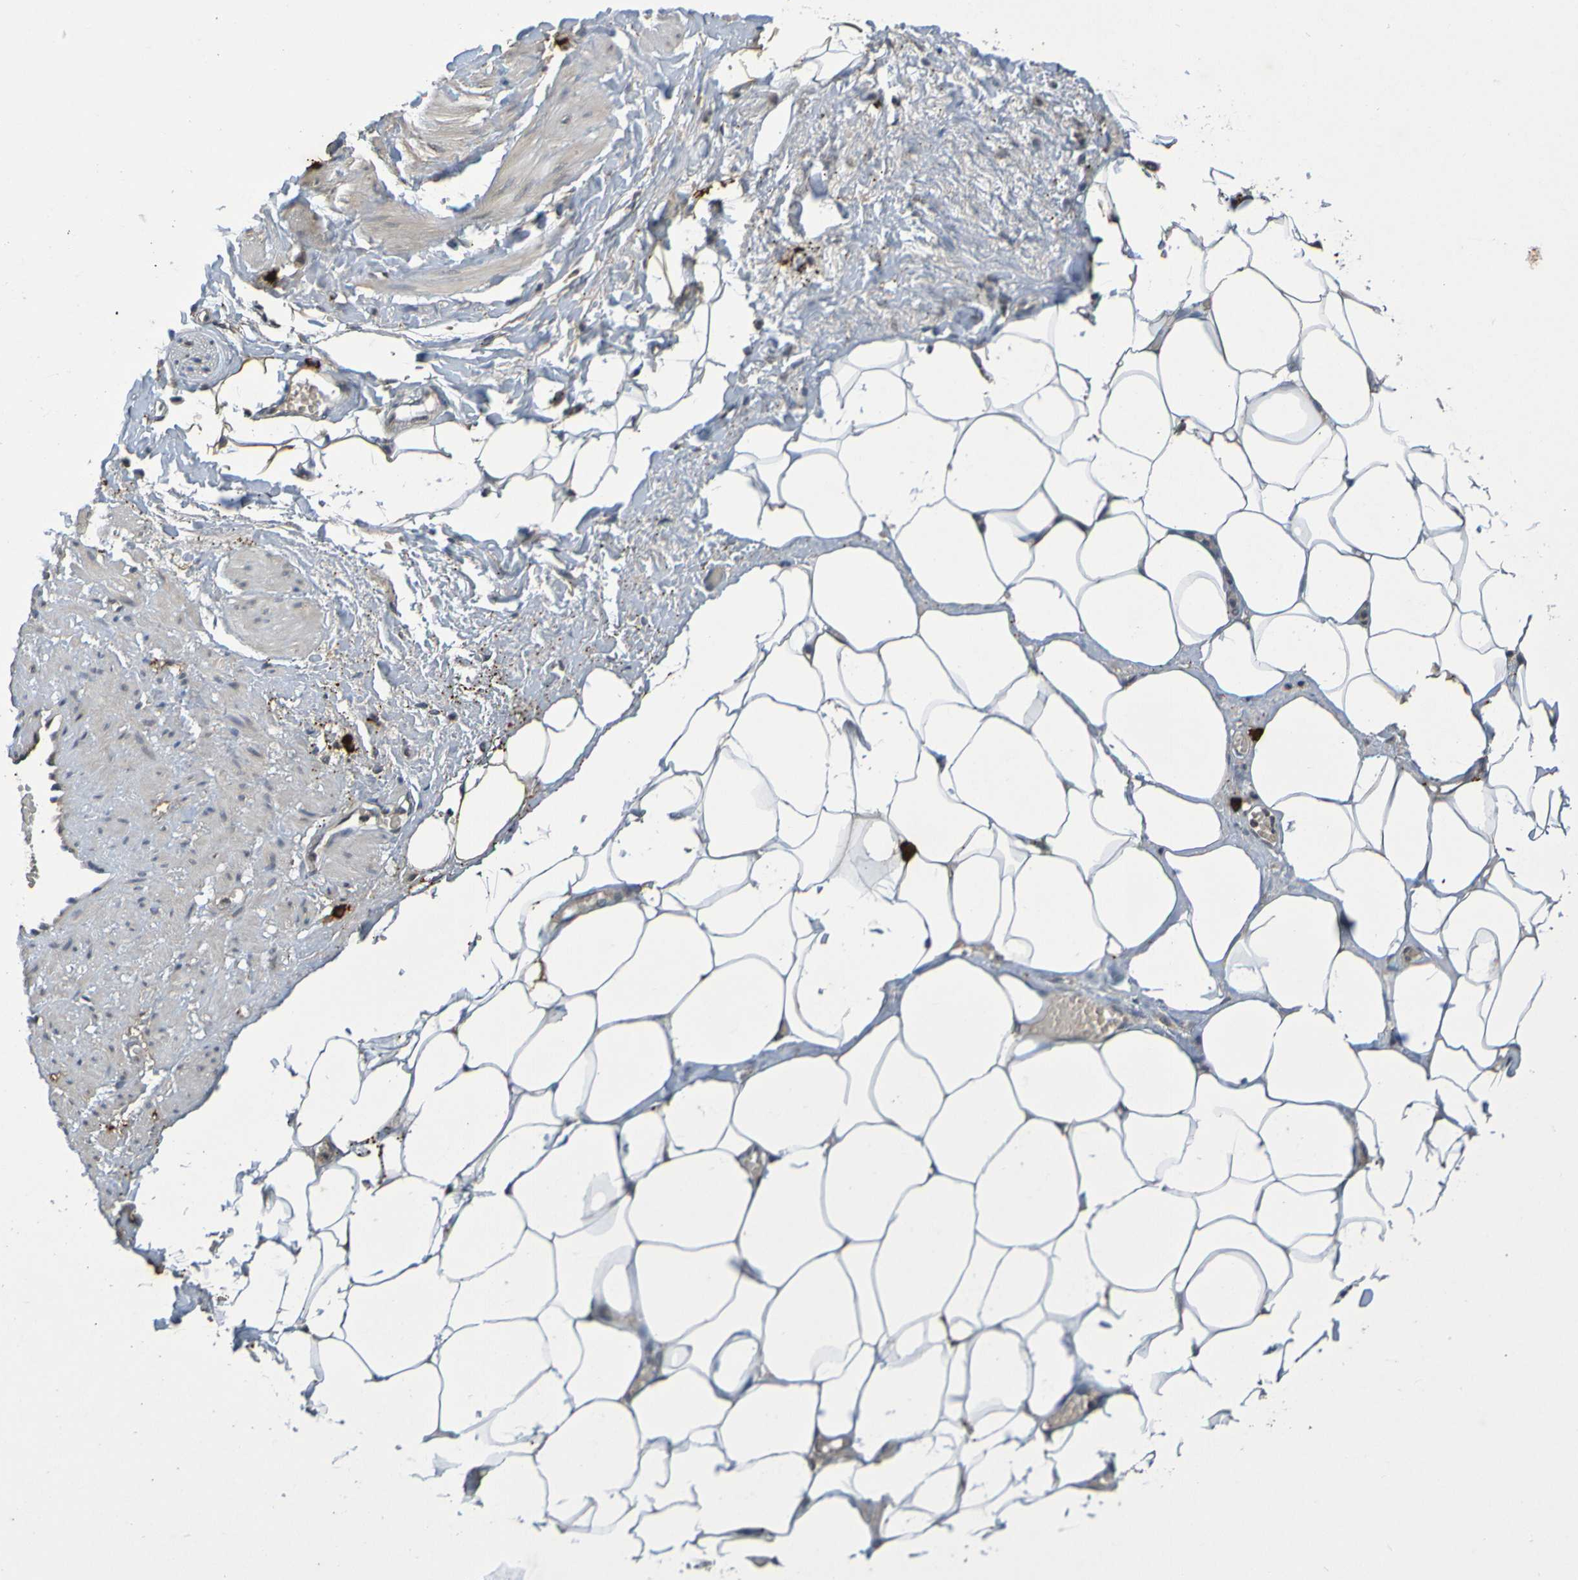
{"staining": {"intensity": "negative", "quantity": "none", "location": "none"}, "tissue": "adipose tissue", "cell_type": "Adipocytes", "image_type": "normal", "snomed": [{"axis": "morphology", "description": "Normal tissue, NOS"}, {"axis": "topography", "description": "Soft tissue"}, {"axis": "topography", "description": "Vascular tissue"}], "caption": "Immunohistochemistry (IHC) image of benign human adipose tissue stained for a protein (brown), which displays no expression in adipocytes. (Stains: DAB (3,3'-diaminobenzidine) immunohistochemistry with hematoxylin counter stain, Microscopy: brightfield microscopy at high magnification).", "gene": "C3AR1", "patient": {"sex": "female", "age": 35}}